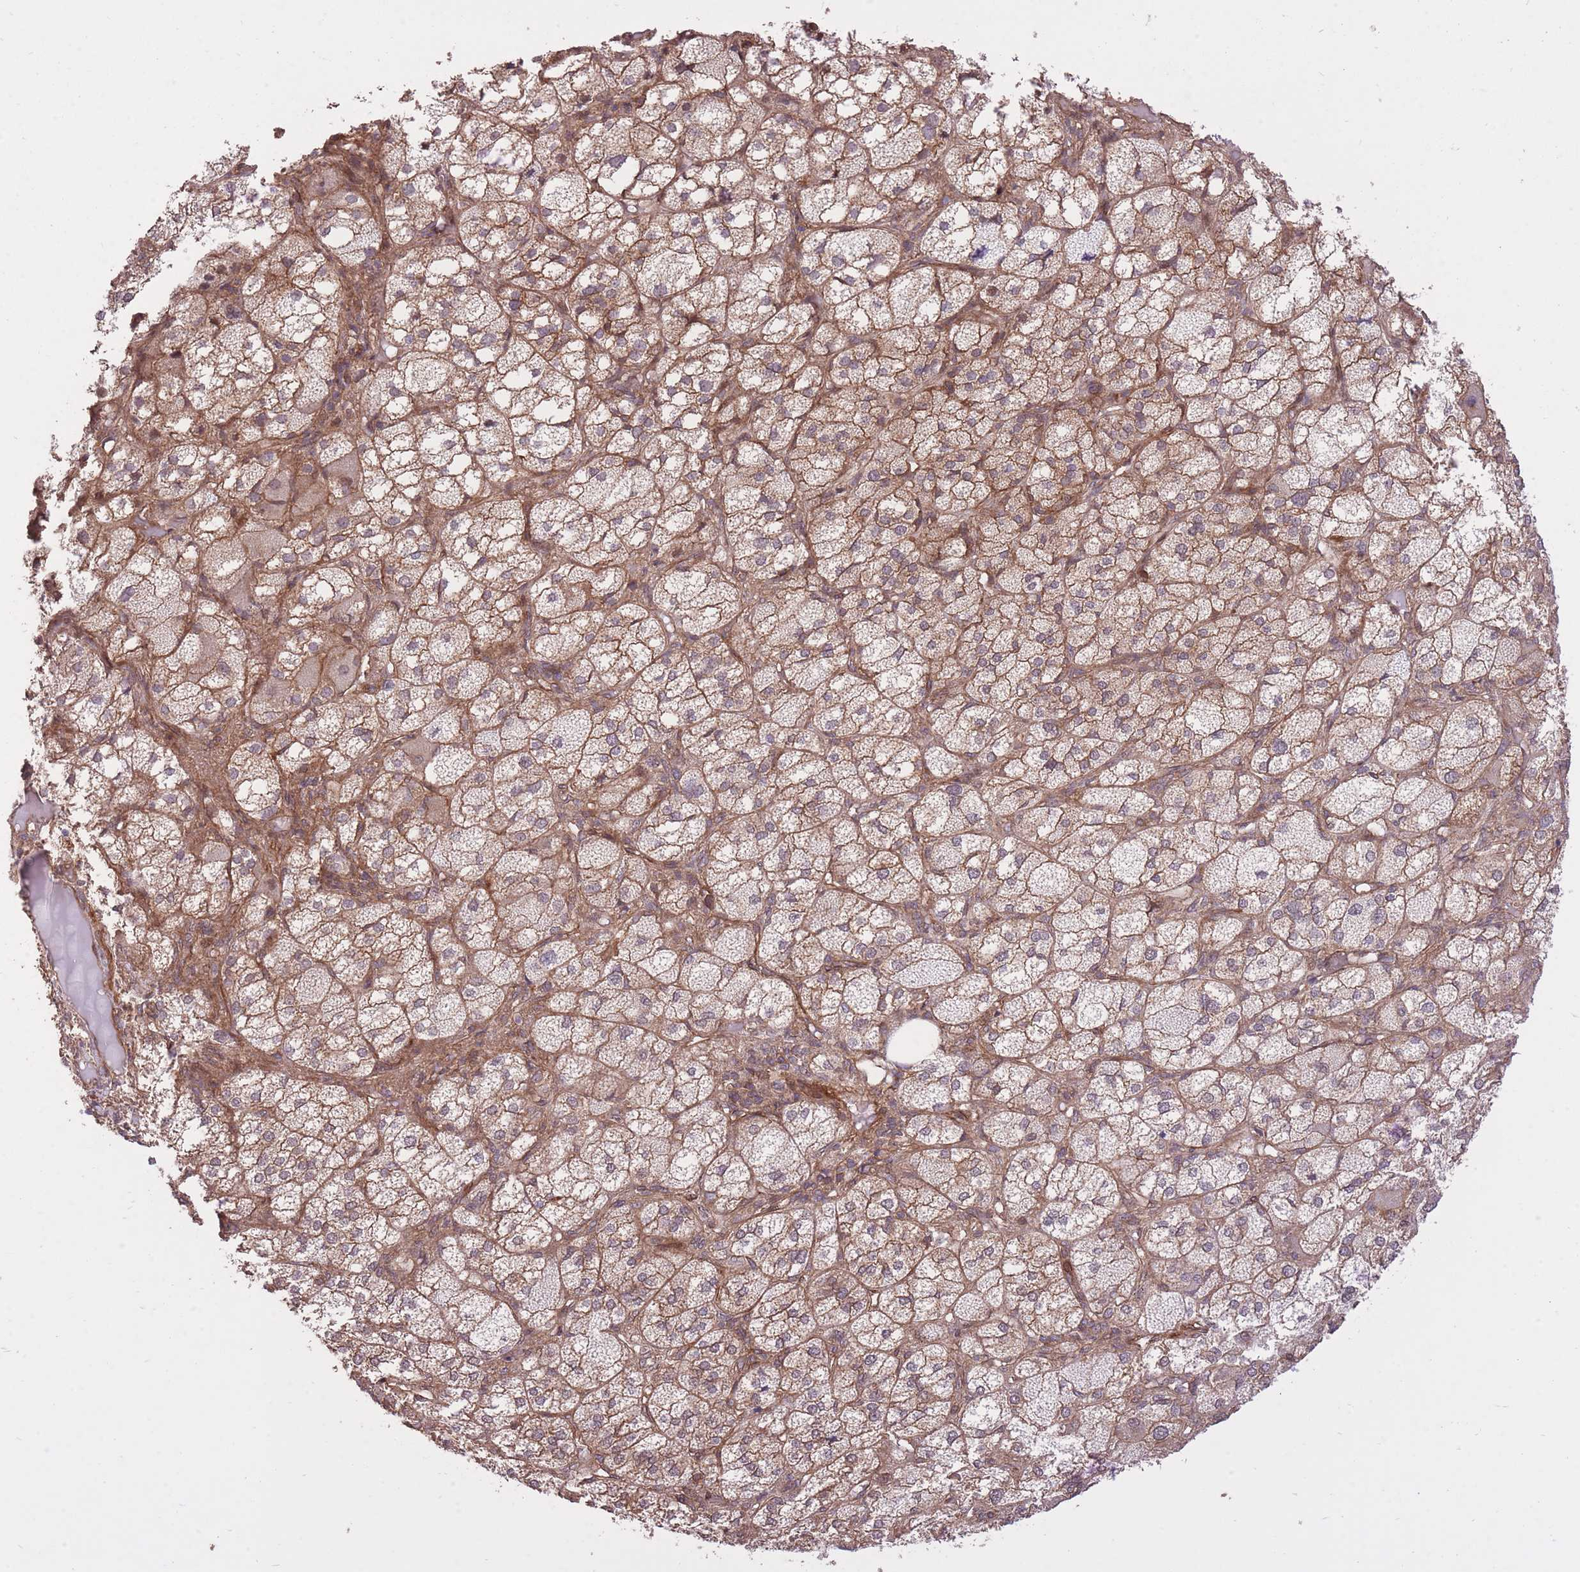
{"staining": {"intensity": "strong", "quantity": "25%-75%", "location": "cytoplasmic/membranous"}, "tissue": "adrenal gland", "cell_type": "Glandular cells", "image_type": "normal", "snomed": [{"axis": "morphology", "description": "Normal tissue, NOS"}, {"axis": "topography", "description": "Adrenal gland"}], "caption": "Protein staining of unremarkable adrenal gland exhibits strong cytoplasmic/membranous positivity in about 25%-75% of glandular cells. (IHC, brightfield microscopy, high magnification).", "gene": "PLD1", "patient": {"sex": "female", "age": 61}}